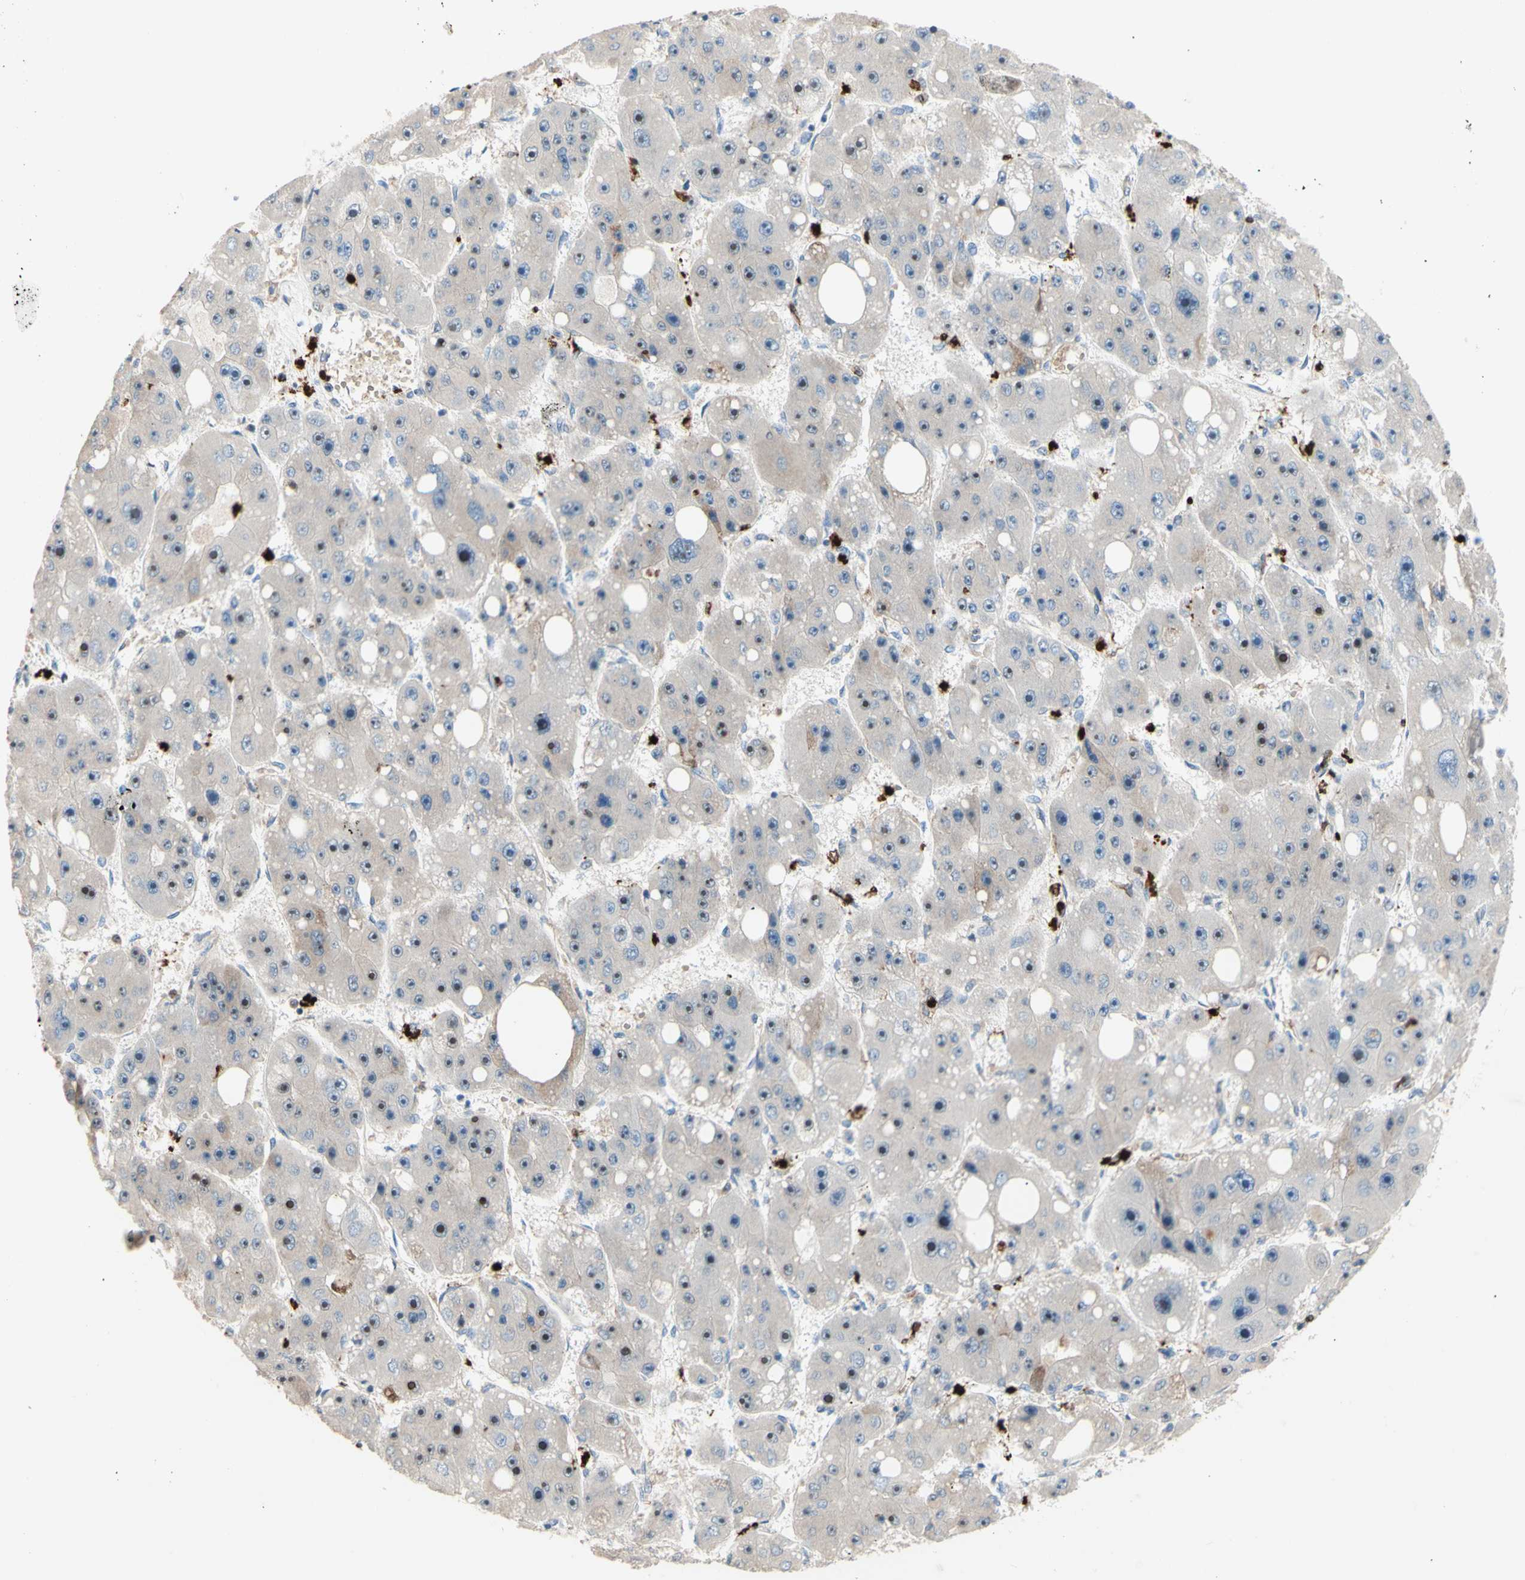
{"staining": {"intensity": "strong", "quantity": "<25%", "location": "nuclear"}, "tissue": "liver cancer", "cell_type": "Tumor cells", "image_type": "cancer", "snomed": [{"axis": "morphology", "description": "Carcinoma, Hepatocellular, NOS"}, {"axis": "topography", "description": "Liver"}], "caption": "Immunohistochemical staining of hepatocellular carcinoma (liver) shows medium levels of strong nuclear protein positivity in about <25% of tumor cells.", "gene": "USP9X", "patient": {"sex": "female", "age": 61}}